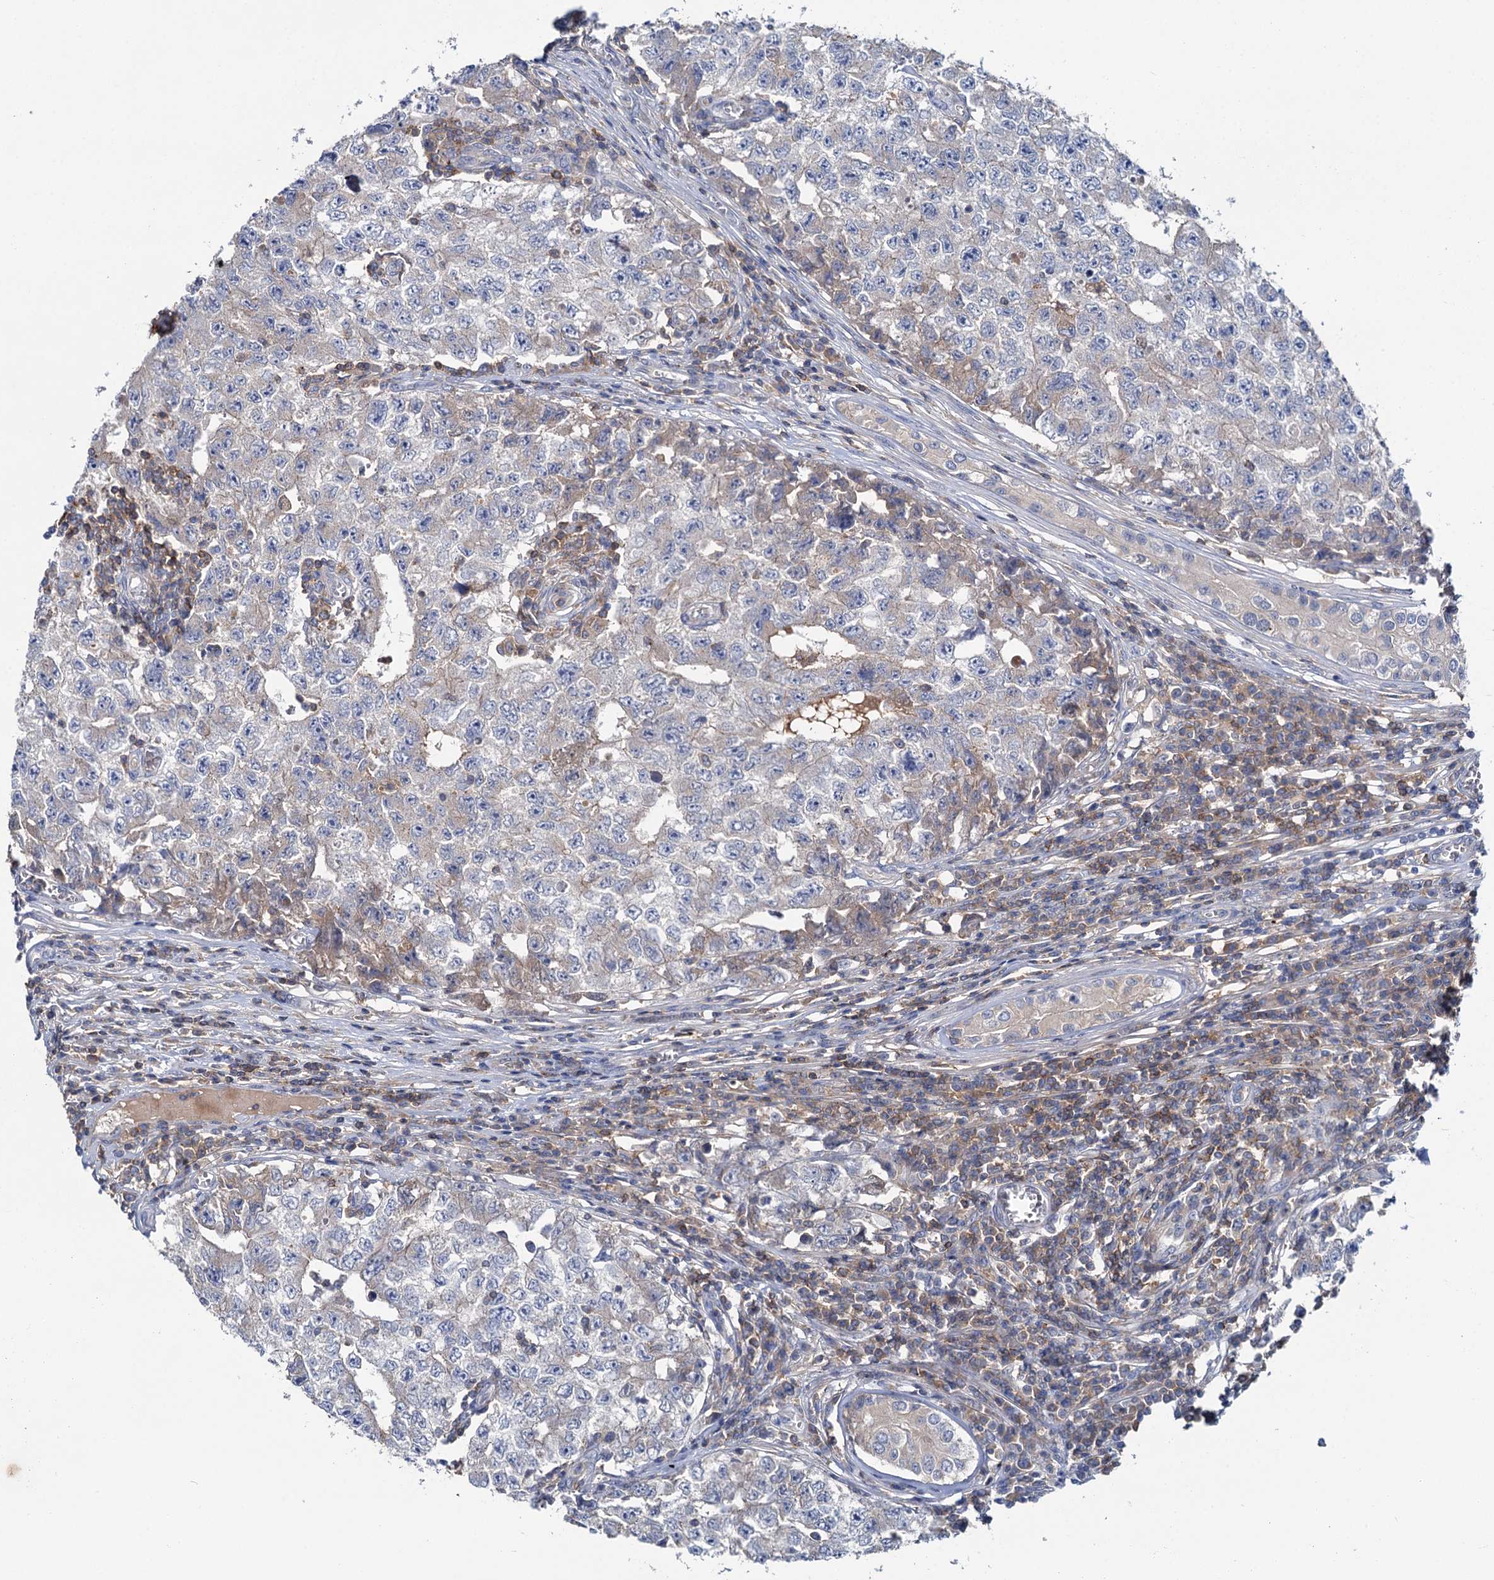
{"staining": {"intensity": "weak", "quantity": "<25%", "location": "cytoplasmic/membranous"}, "tissue": "testis cancer", "cell_type": "Tumor cells", "image_type": "cancer", "snomed": [{"axis": "morphology", "description": "Carcinoma, Embryonal, NOS"}, {"axis": "topography", "description": "Testis"}], "caption": "The photomicrograph displays no significant staining in tumor cells of testis cancer. (DAB (3,3'-diaminobenzidine) immunohistochemistry (IHC) with hematoxylin counter stain).", "gene": "FGFR2", "patient": {"sex": "male", "age": 17}}